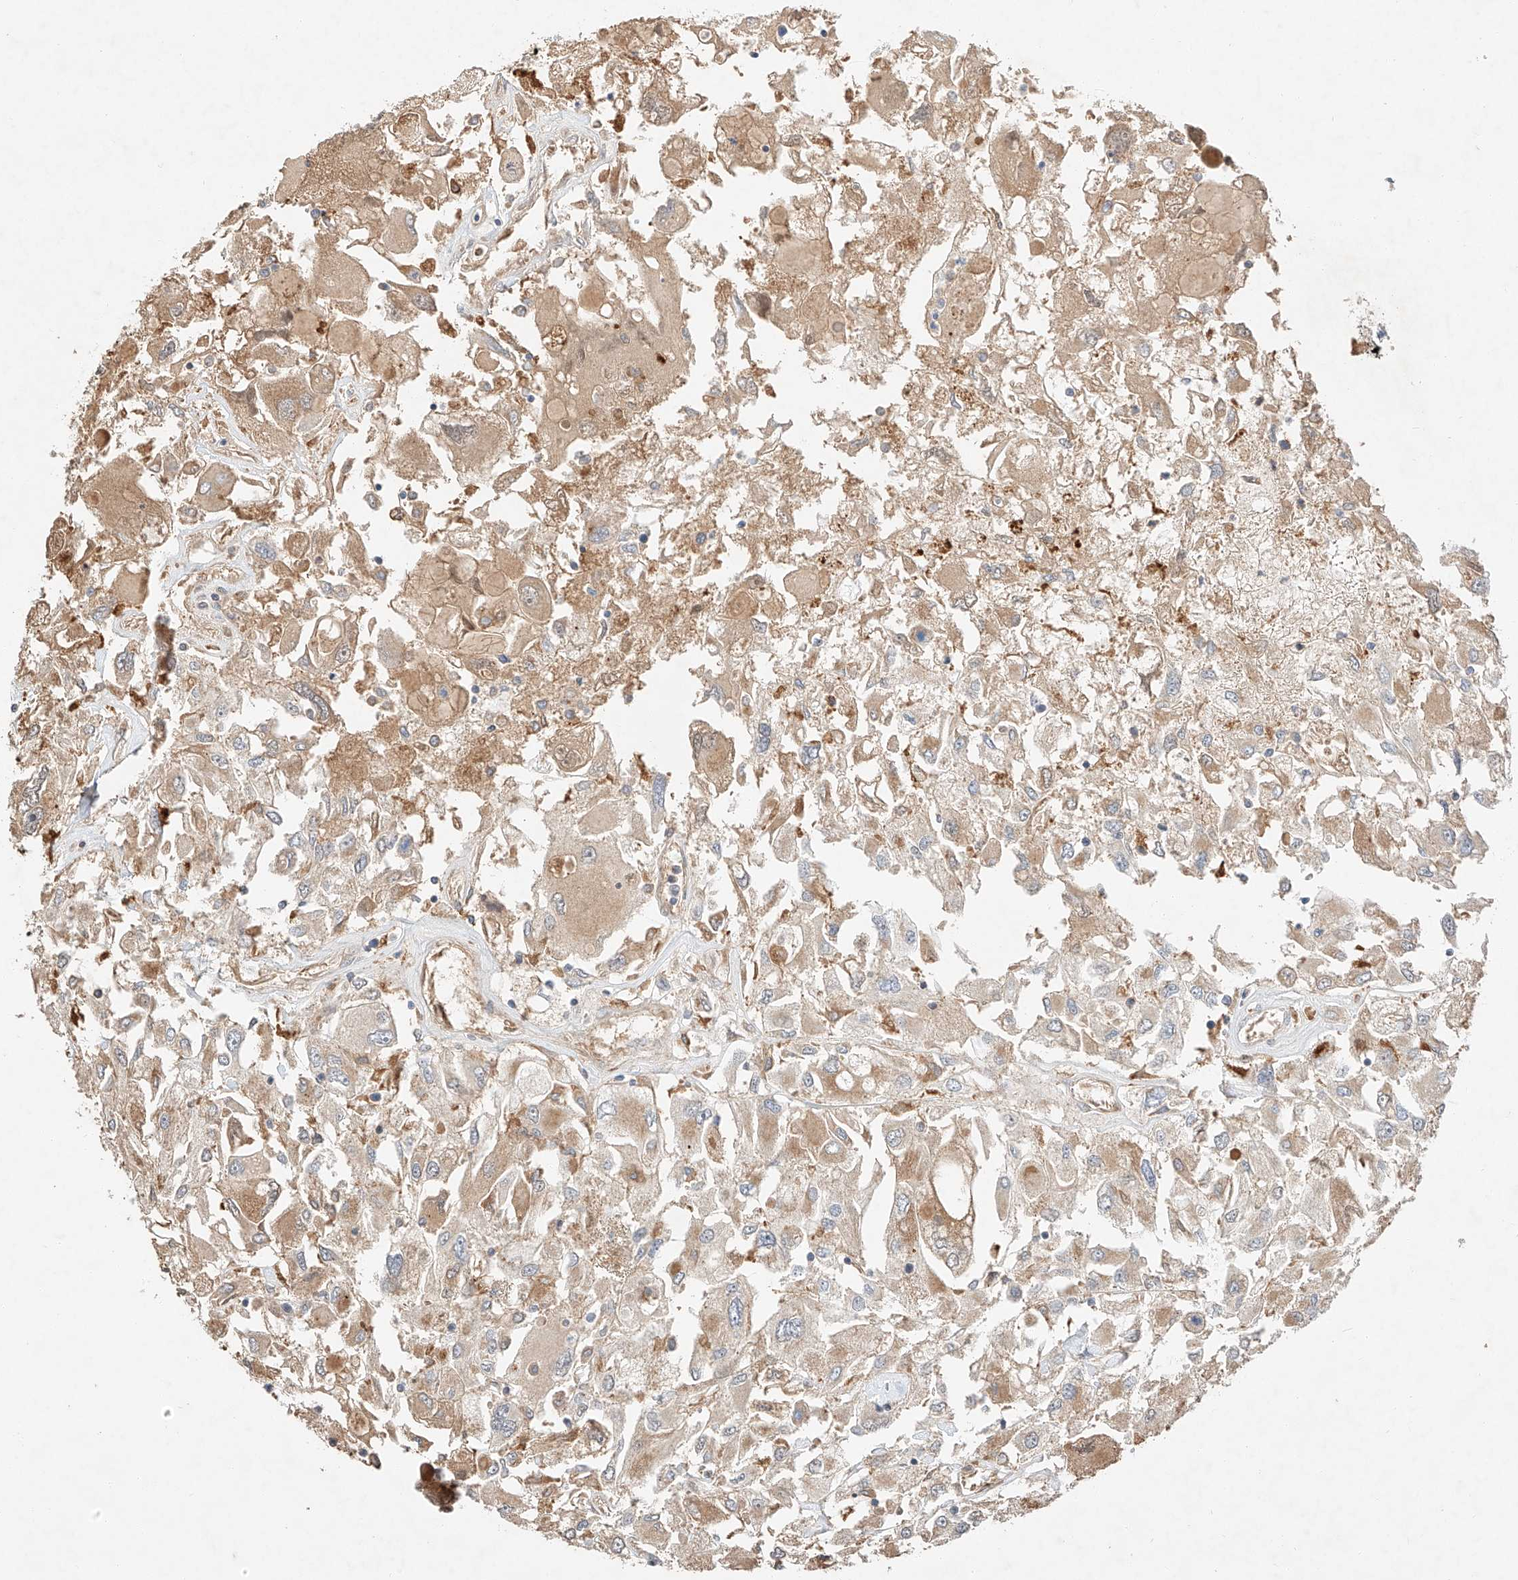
{"staining": {"intensity": "weak", "quantity": ">75%", "location": "cytoplasmic/membranous"}, "tissue": "renal cancer", "cell_type": "Tumor cells", "image_type": "cancer", "snomed": [{"axis": "morphology", "description": "Adenocarcinoma, NOS"}, {"axis": "topography", "description": "Kidney"}], "caption": "Protein staining of renal cancer (adenocarcinoma) tissue exhibits weak cytoplasmic/membranous staining in about >75% of tumor cells.", "gene": "SUSD6", "patient": {"sex": "female", "age": 52}}